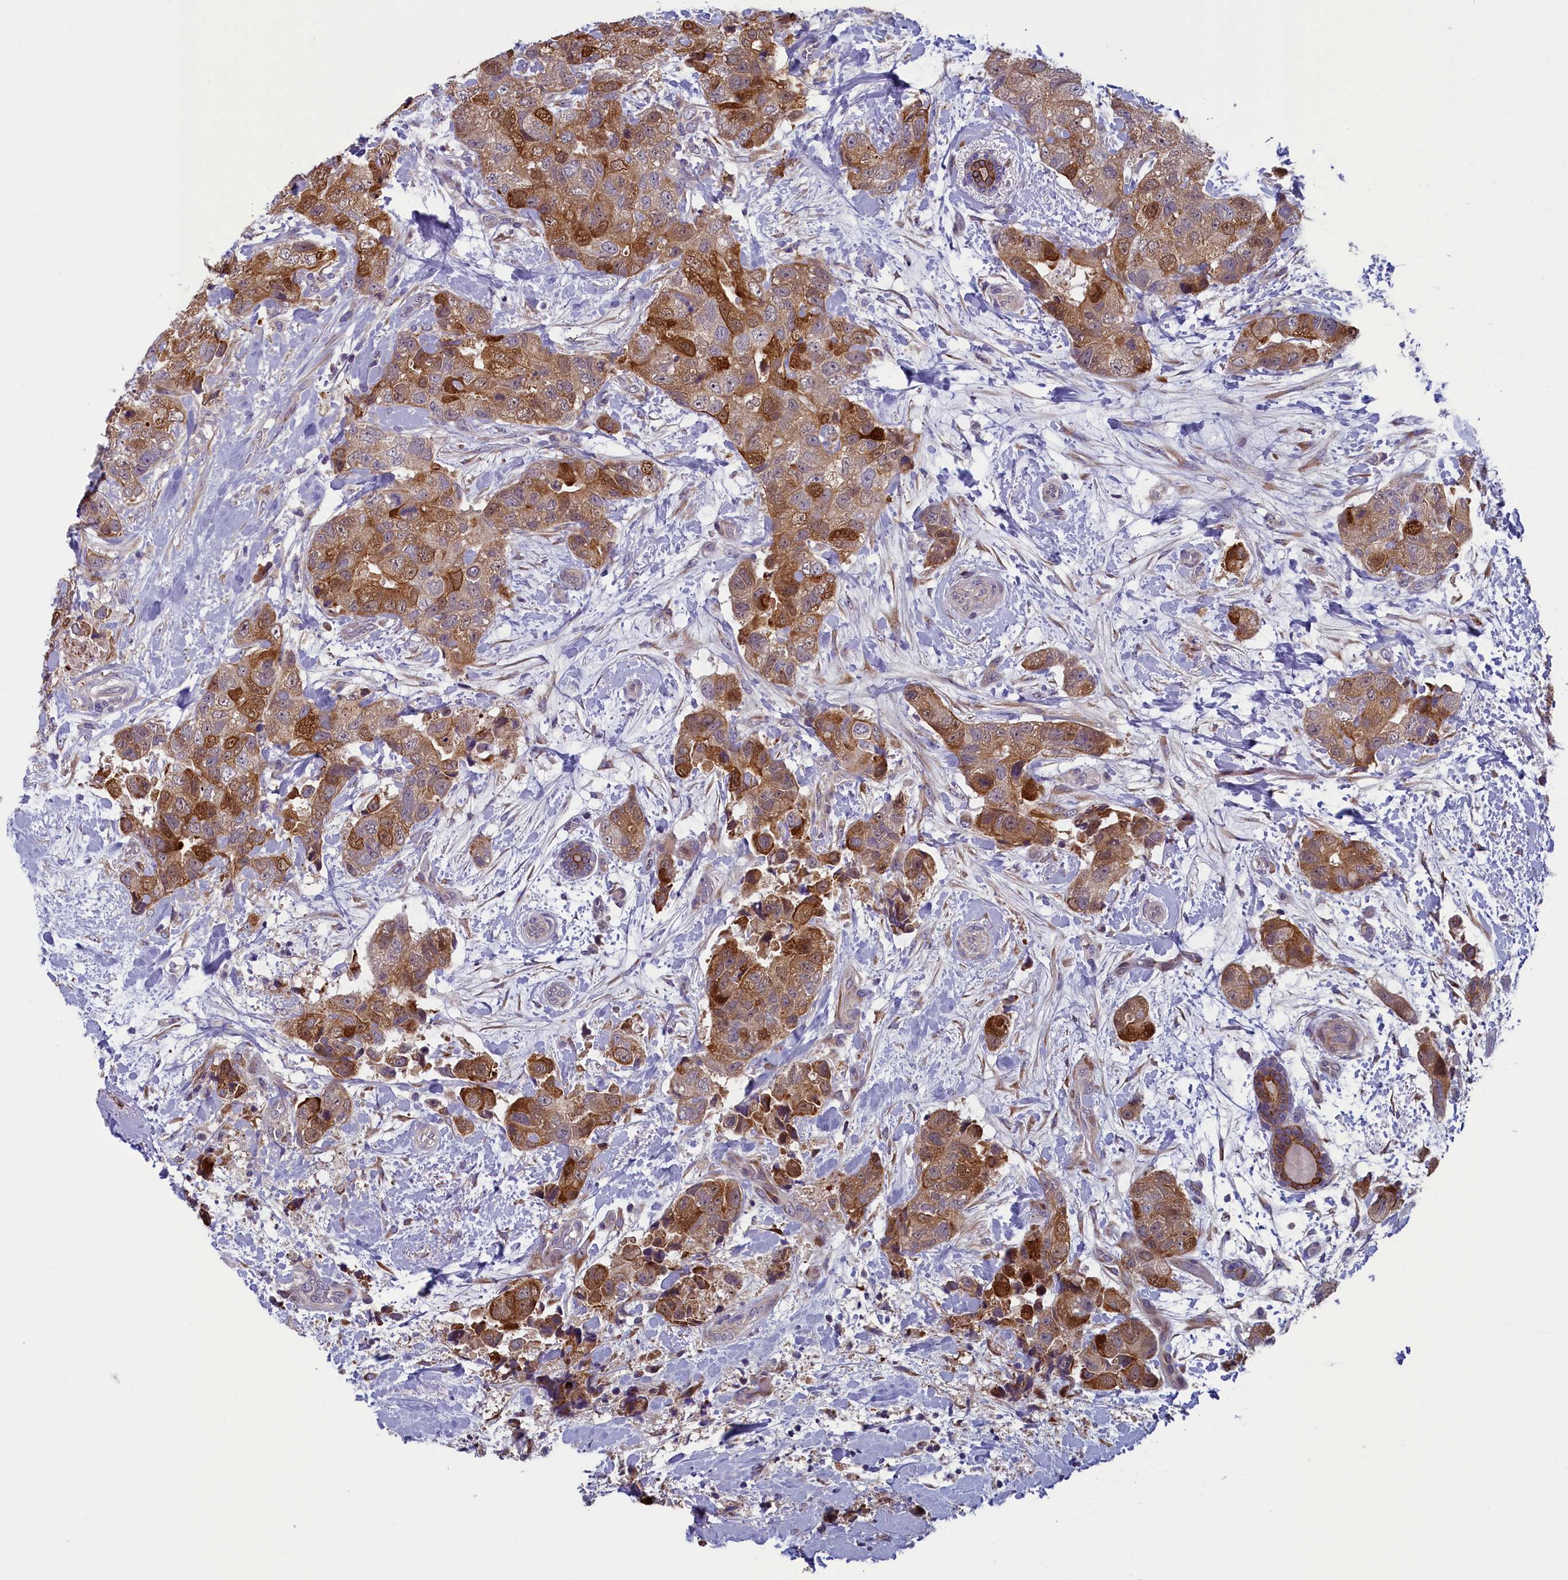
{"staining": {"intensity": "moderate", "quantity": ">75%", "location": "cytoplasmic/membranous,nuclear"}, "tissue": "breast cancer", "cell_type": "Tumor cells", "image_type": "cancer", "snomed": [{"axis": "morphology", "description": "Duct carcinoma"}, {"axis": "topography", "description": "Breast"}], "caption": "Breast infiltrating ductal carcinoma stained for a protein (brown) demonstrates moderate cytoplasmic/membranous and nuclear positive expression in approximately >75% of tumor cells.", "gene": "ANKRD39", "patient": {"sex": "female", "age": 62}}